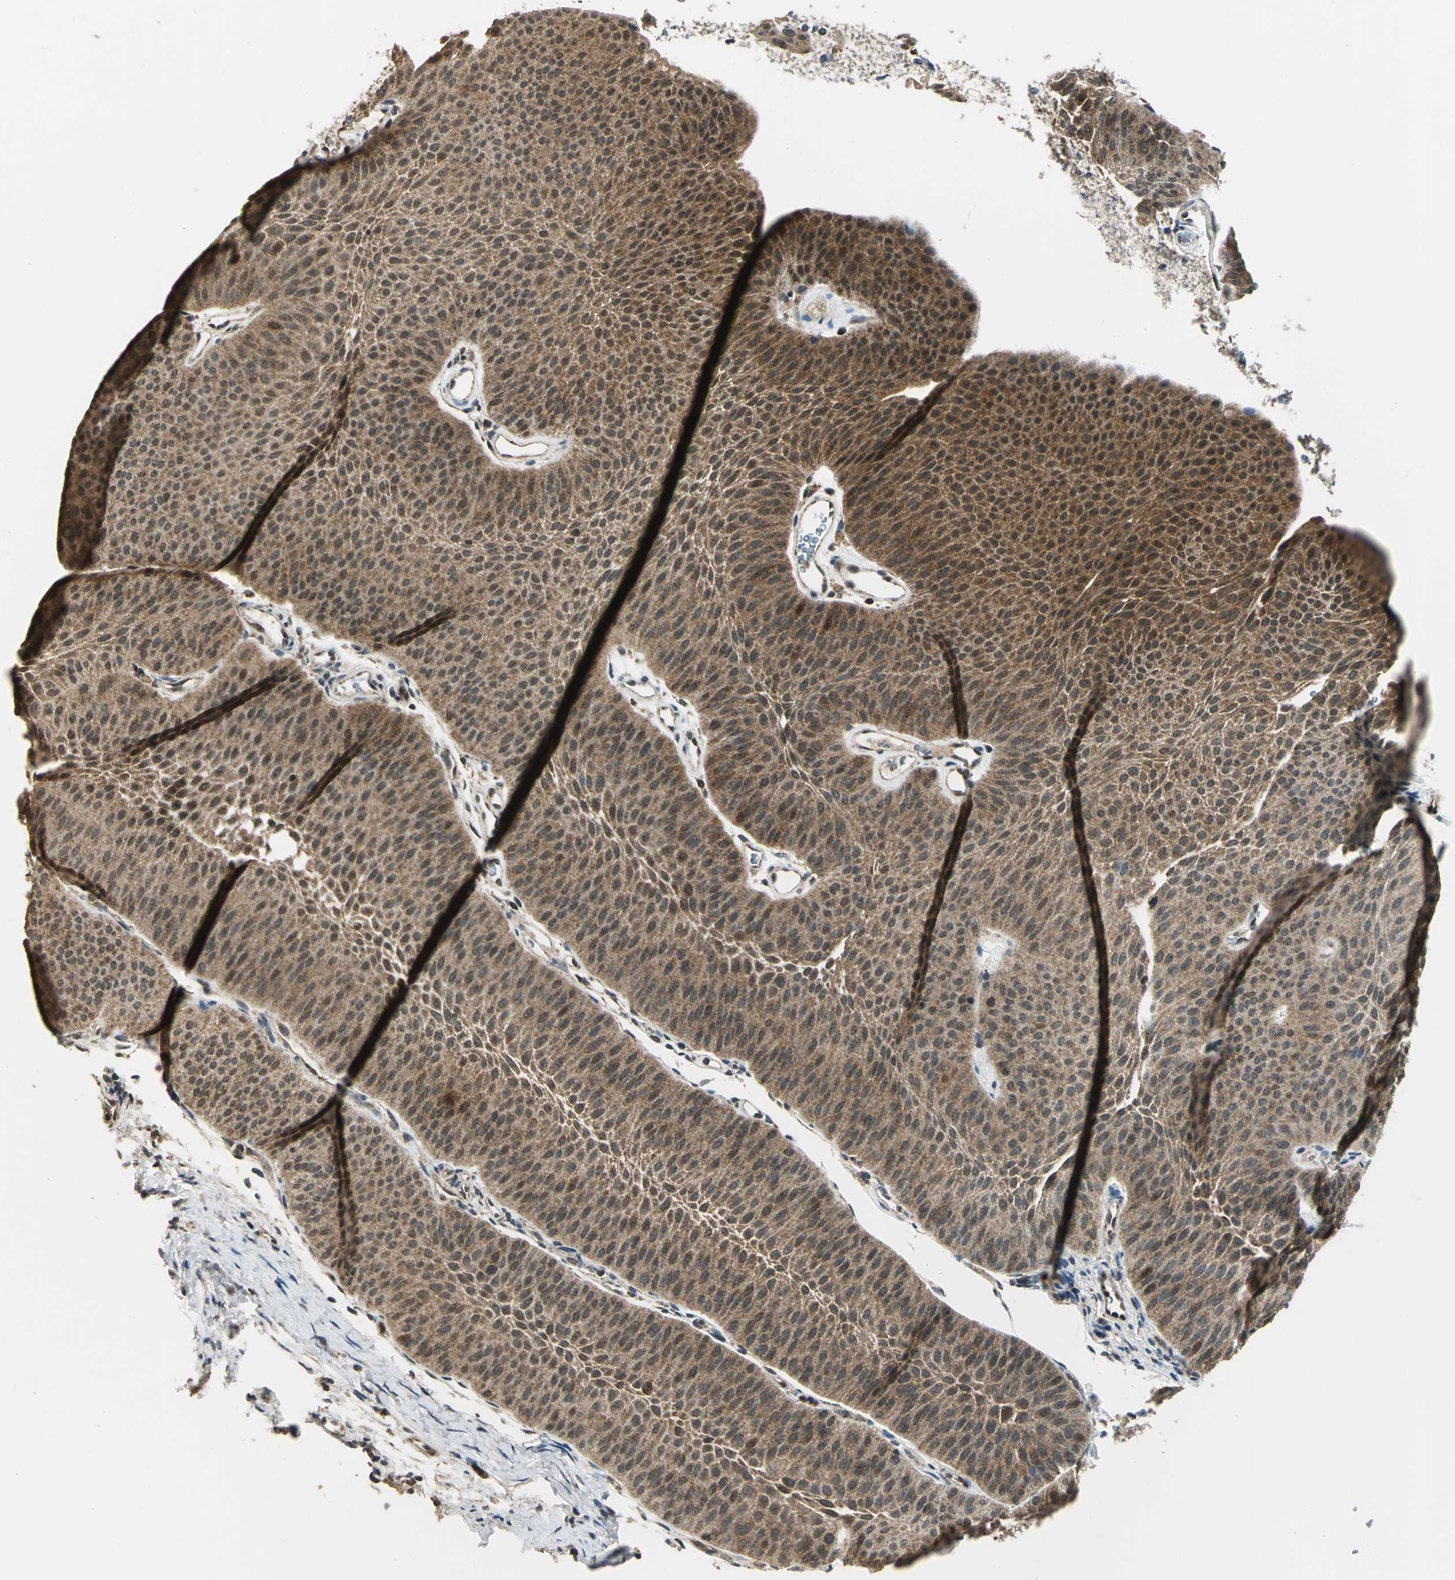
{"staining": {"intensity": "moderate", "quantity": ">75%", "location": "cytoplasmic/membranous"}, "tissue": "urothelial cancer", "cell_type": "Tumor cells", "image_type": "cancer", "snomed": [{"axis": "morphology", "description": "Urothelial carcinoma, Low grade"}, {"axis": "topography", "description": "Urinary bladder"}], "caption": "An image showing moderate cytoplasmic/membranous positivity in approximately >75% of tumor cells in low-grade urothelial carcinoma, as visualized by brown immunohistochemical staining.", "gene": "NUDT2", "patient": {"sex": "female", "age": 60}}